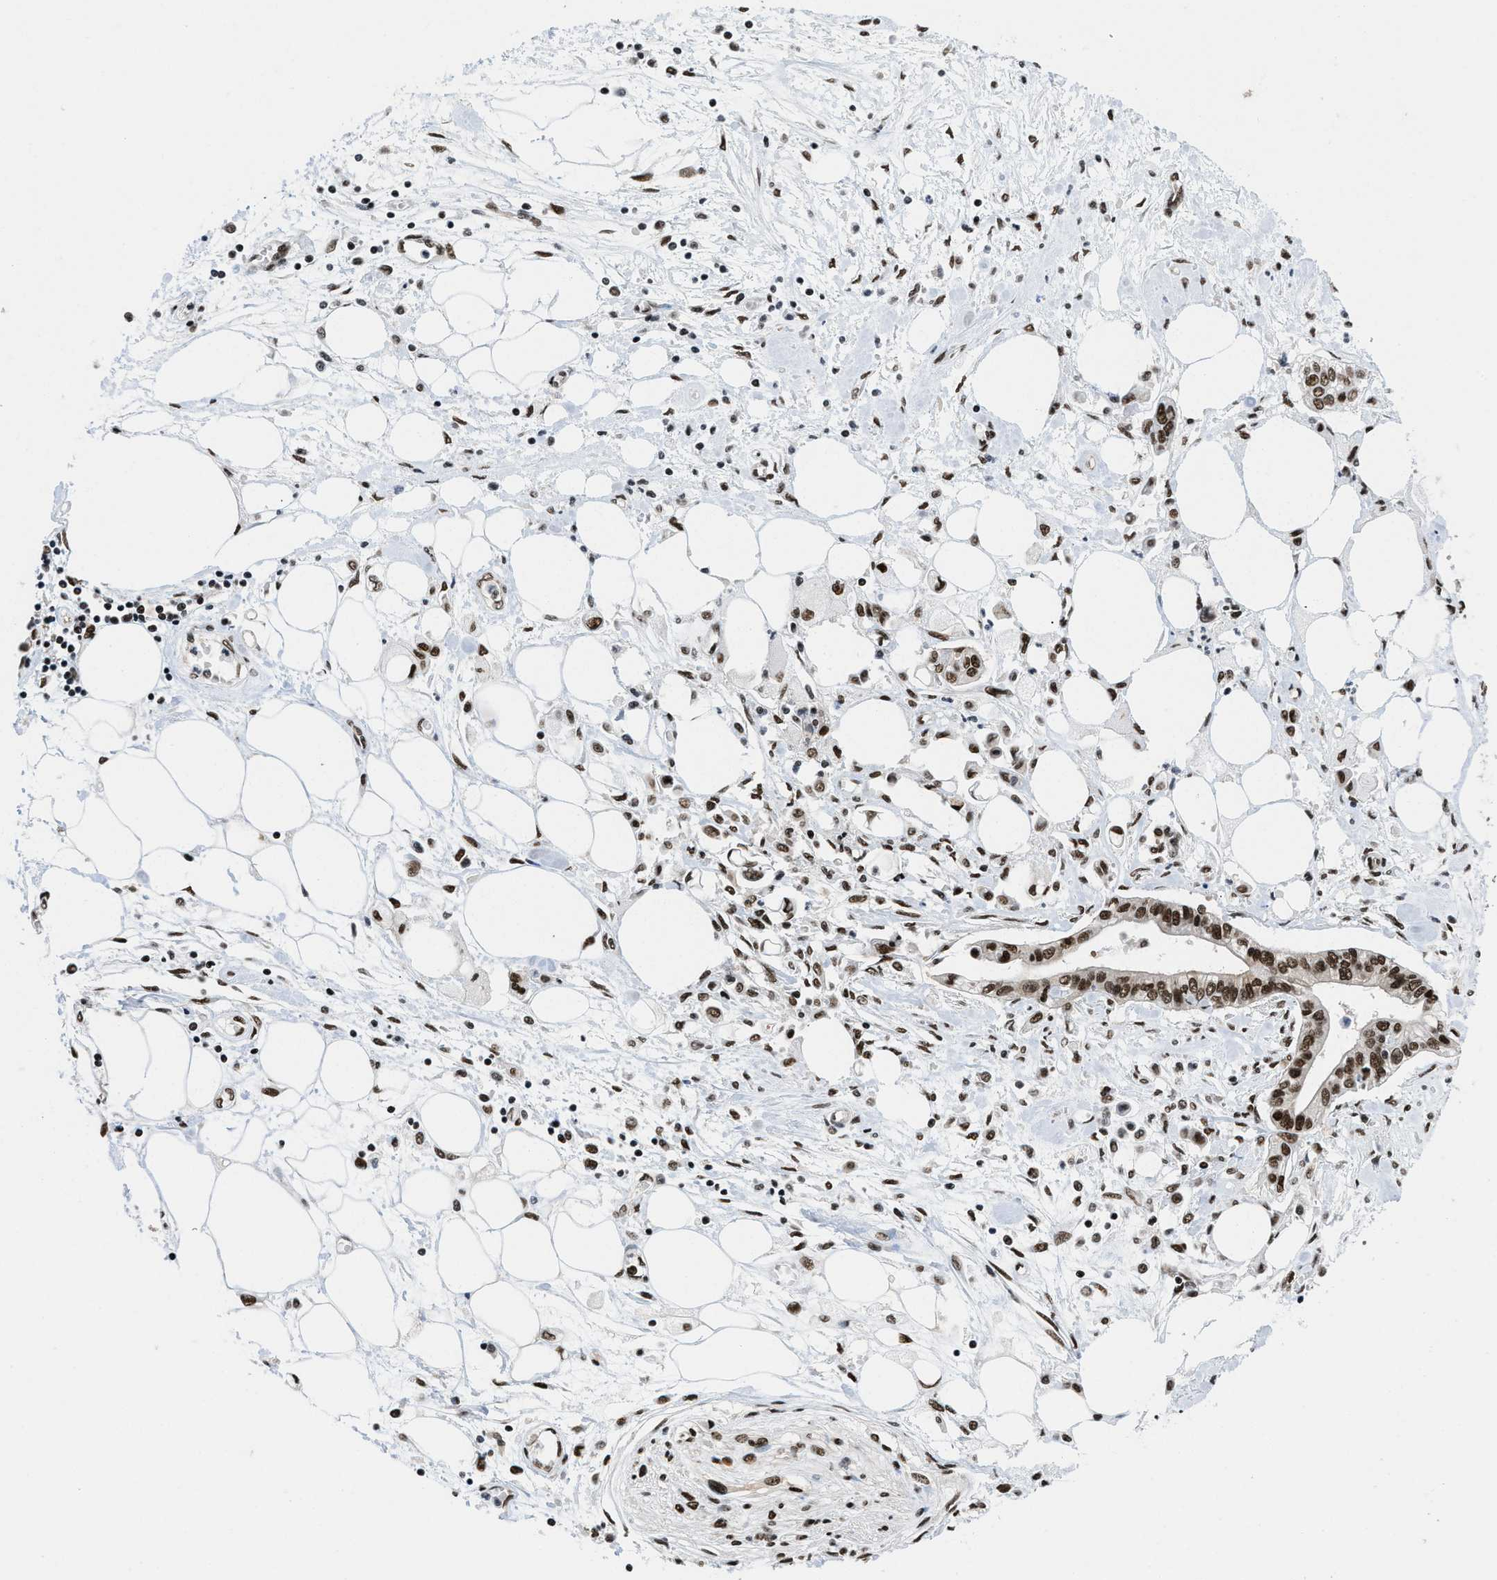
{"staining": {"intensity": "strong", "quantity": ">75%", "location": "nuclear"}, "tissue": "pancreatic cancer", "cell_type": "Tumor cells", "image_type": "cancer", "snomed": [{"axis": "morphology", "description": "Adenocarcinoma, NOS"}, {"axis": "topography", "description": "Pancreas"}], "caption": "Immunohistochemistry of human pancreatic cancer demonstrates high levels of strong nuclear staining in approximately >75% of tumor cells.", "gene": "SAFB", "patient": {"sex": "female", "age": 77}}